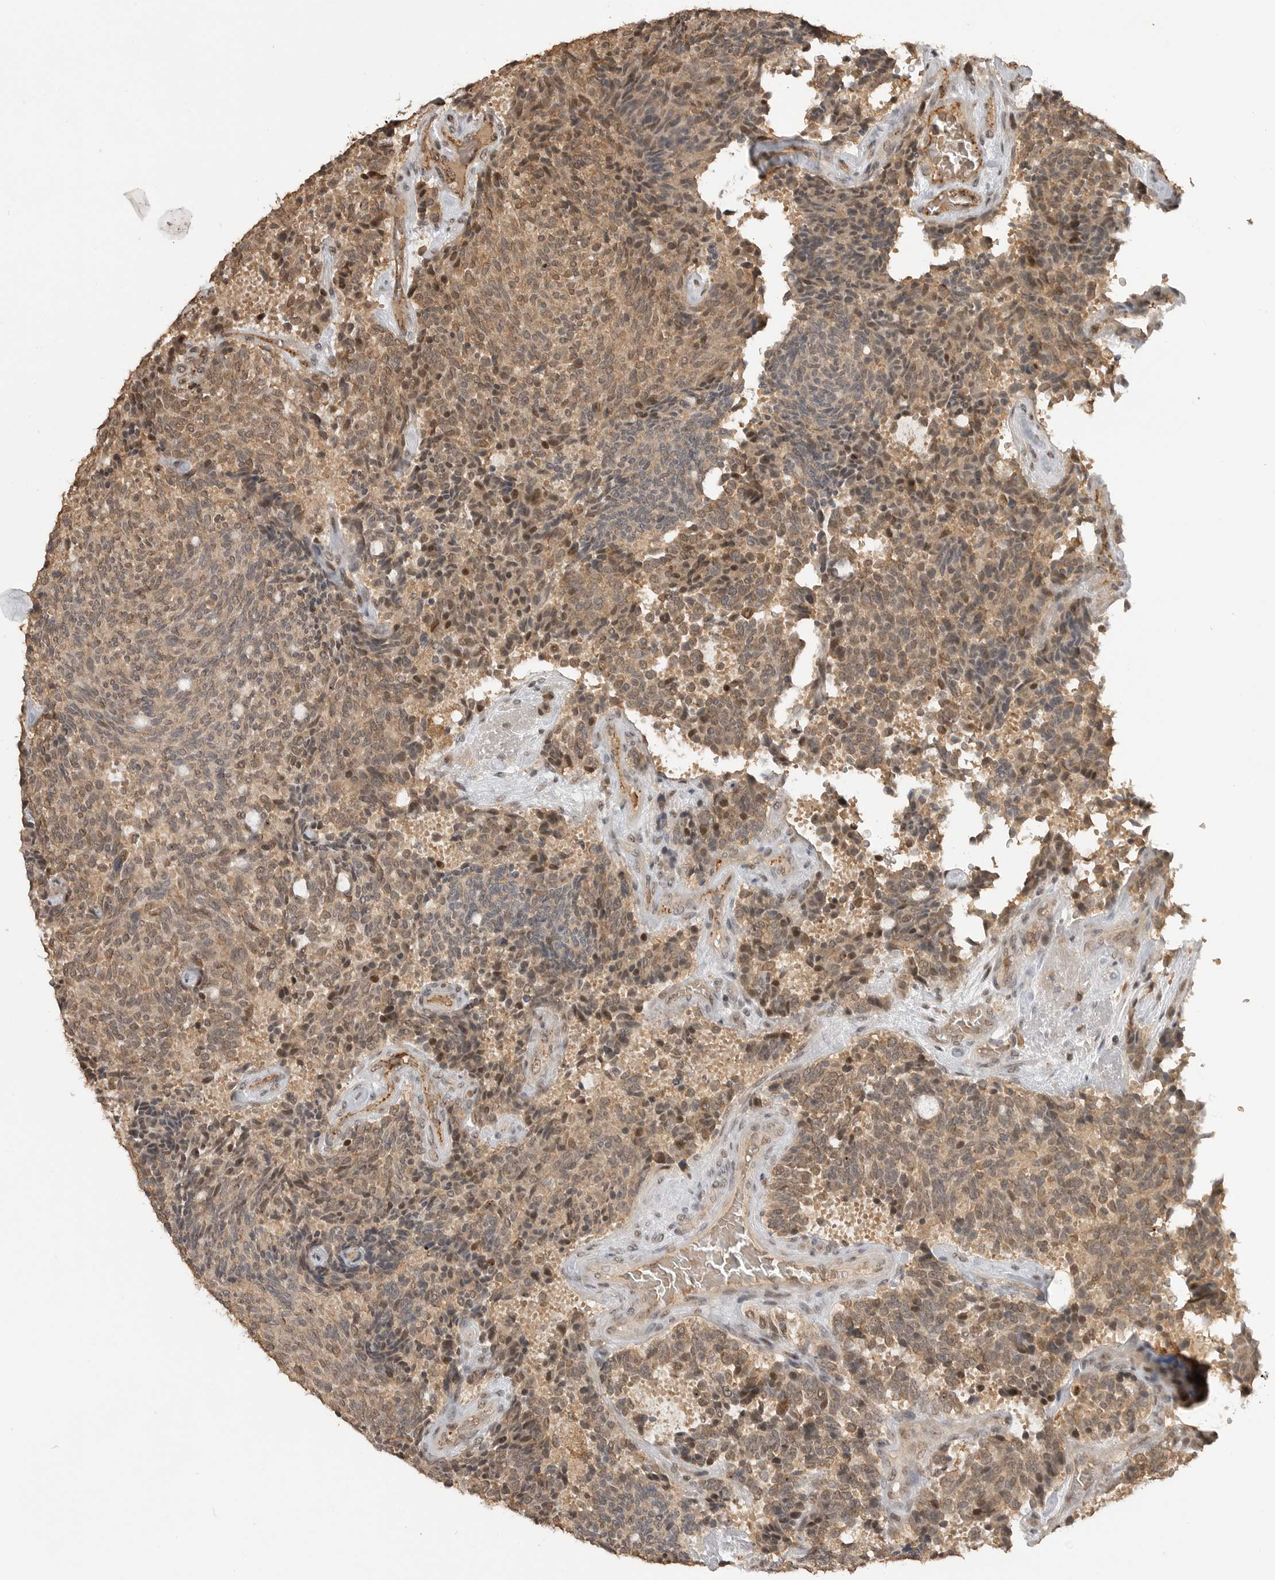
{"staining": {"intensity": "weak", "quantity": ">75%", "location": "cytoplasmic/membranous,nuclear"}, "tissue": "carcinoid", "cell_type": "Tumor cells", "image_type": "cancer", "snomed": [{"axis": "morphology", "description": "Carcinoid, malignant, NOS"}, {"axis": "topography", "description": "Pancreas"}], "caption": "High-magnification brightfield microscopy of carcinoid stained with DAB (brown) and counterstained with hematoxylin (blue). tumor cells exhibit weak cytoplasmic/membranous and nuclear staining is identified in about>75% of cells.", "gene": "ASPSCR1", "patient": {"sex": "female", "age": 54}}